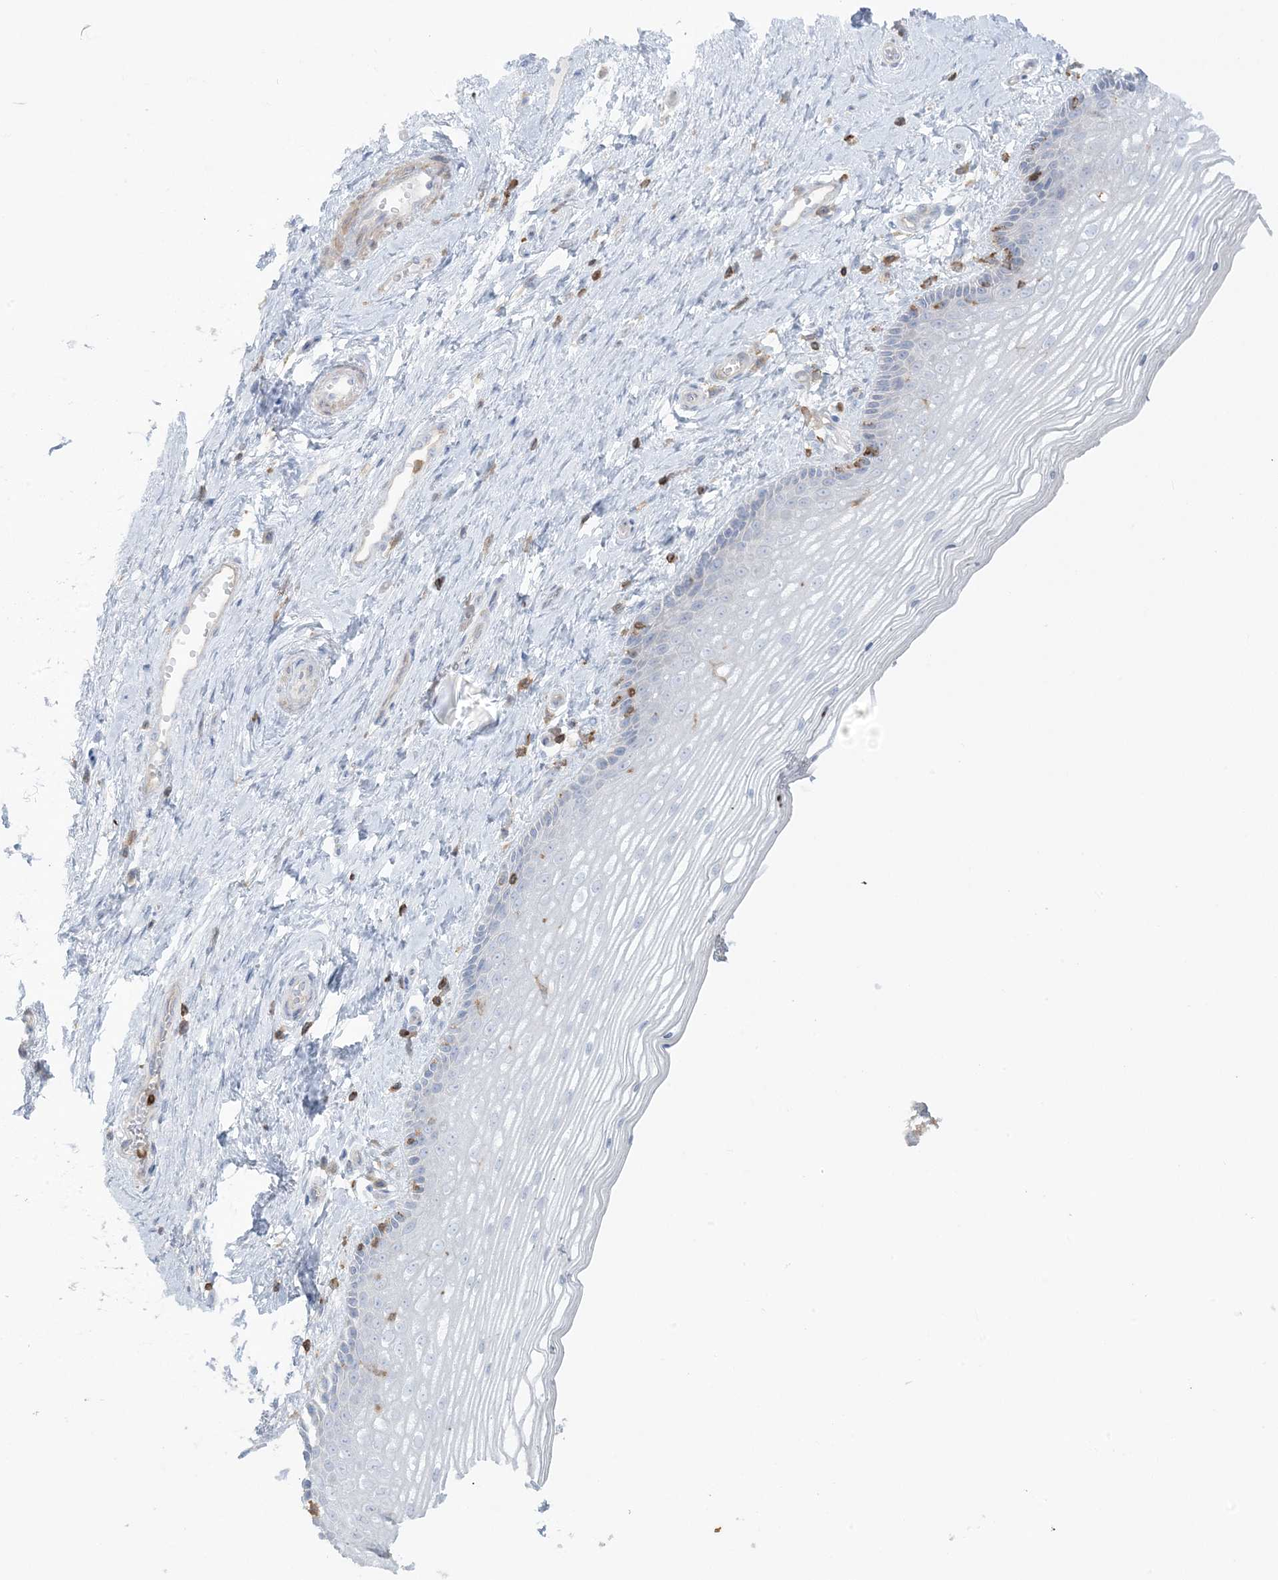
{"staining": {"intensity": "negative", "quantity": "none", "location": "none"}, "tissue": "vagina", "cell_type": "Squamous epithelial cells", "image_type": "normal", "snomed": [{"axis": "morphology", "description": "Normal tissue, NOS"}, {"axis": "topography", "description": "Vagina"}], "caption": "The immunohistochemistry image has no significant staining in squamous epithelial cells of vagina. (Stains: DAB immunohistochemistry with hematoxylin counter stain, Microscopy: brightfield microscopy at high magnification).", "gene": "ARHGAP30", "patient": {"sex": "female", "age": 46}}